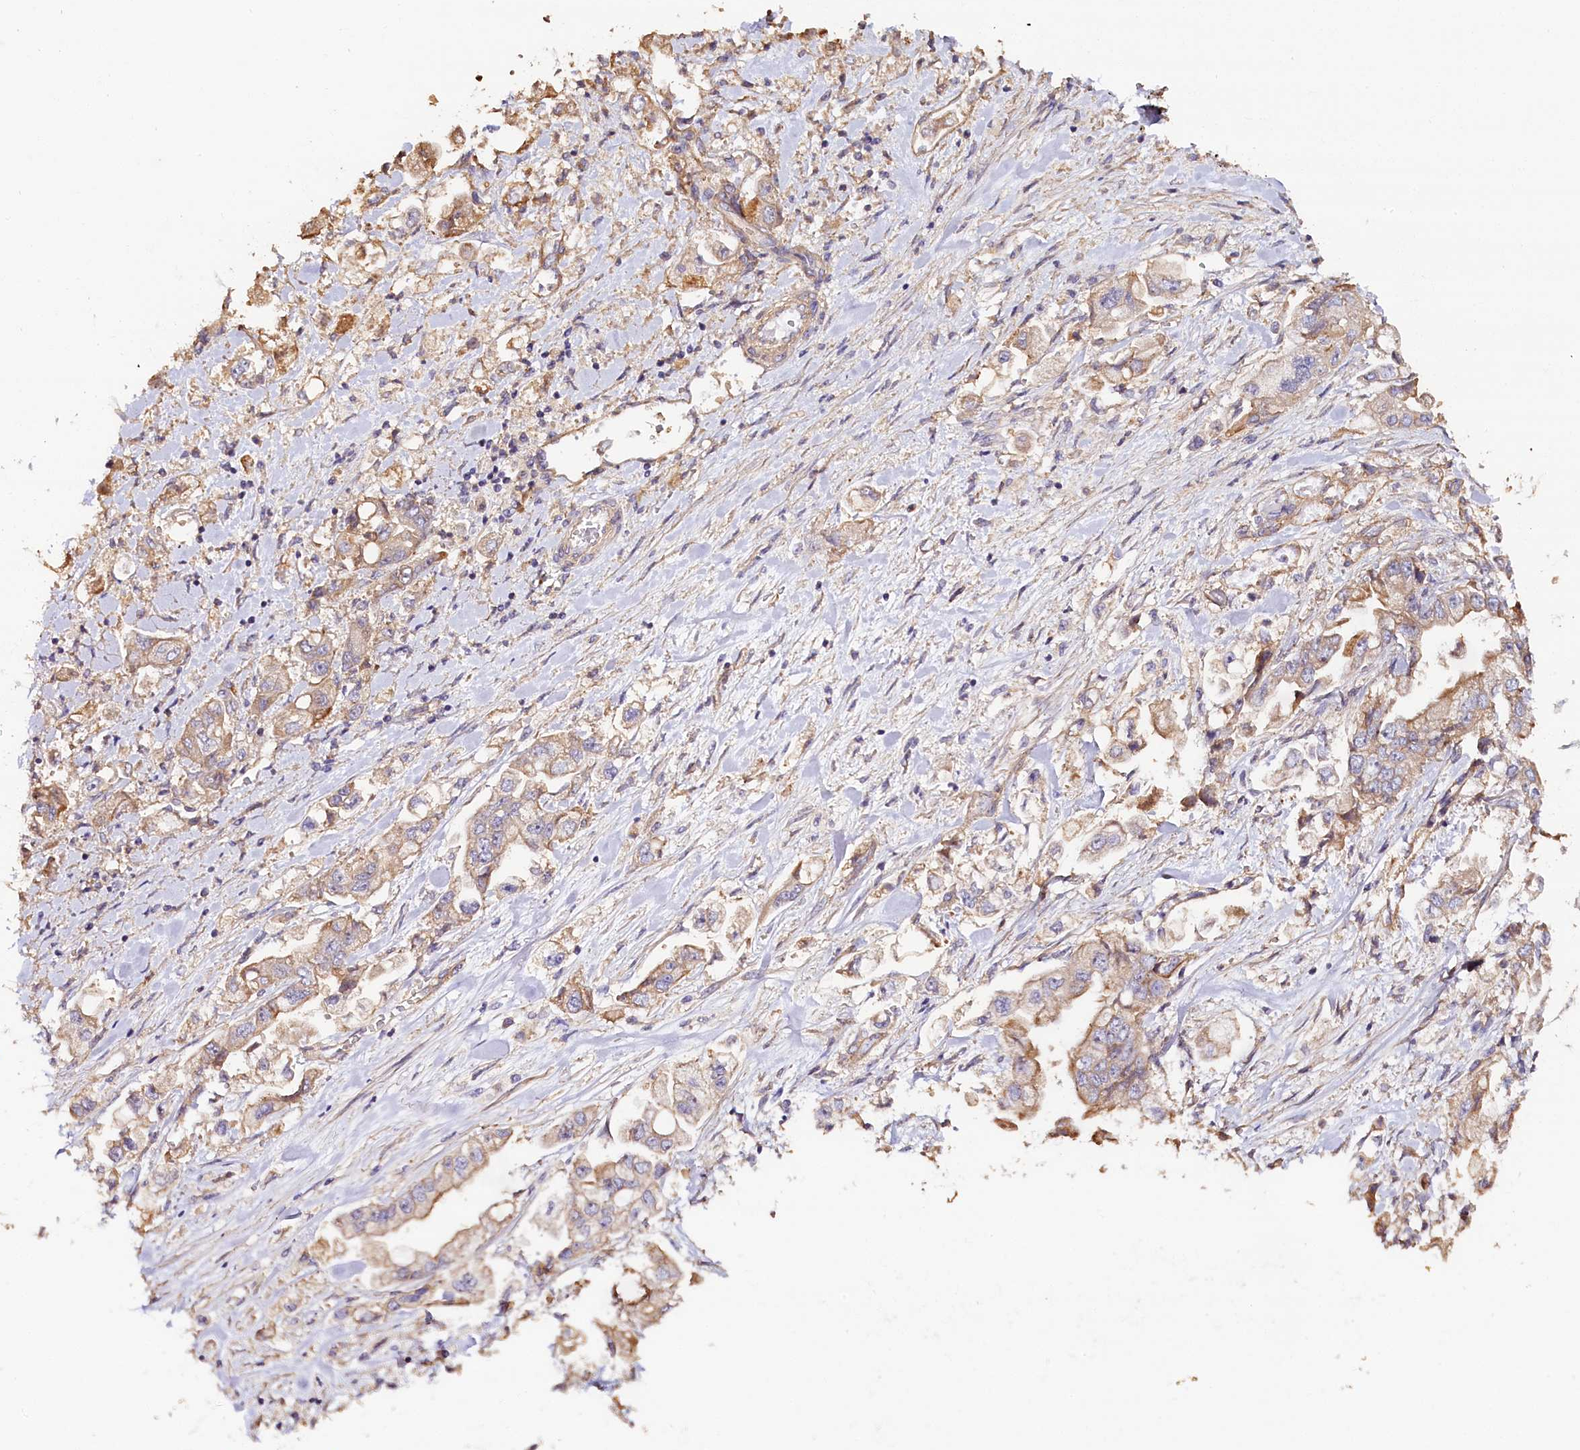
{"staining": {"intensity": "weak", "quantity": ">75%", "location": "cytoplasmic/membranous"}, "tissue": "stomach cancer", "cell_type": "Tumor cells", "image_type": "cancer", "snomed": [{"axis": "morphology", "description": "Adenocarcinoma, NOS"}, {"axis": "topography", "description": "Stomach"}], "caption": "Weak cytoplasmic/membranous expression for a protein is seen in about >75% of tumor cells of stomach cancer using immunohistochemistry (IHC).", "gene": "KATNB1", "patient": {"sex": "male", "age": 62}}